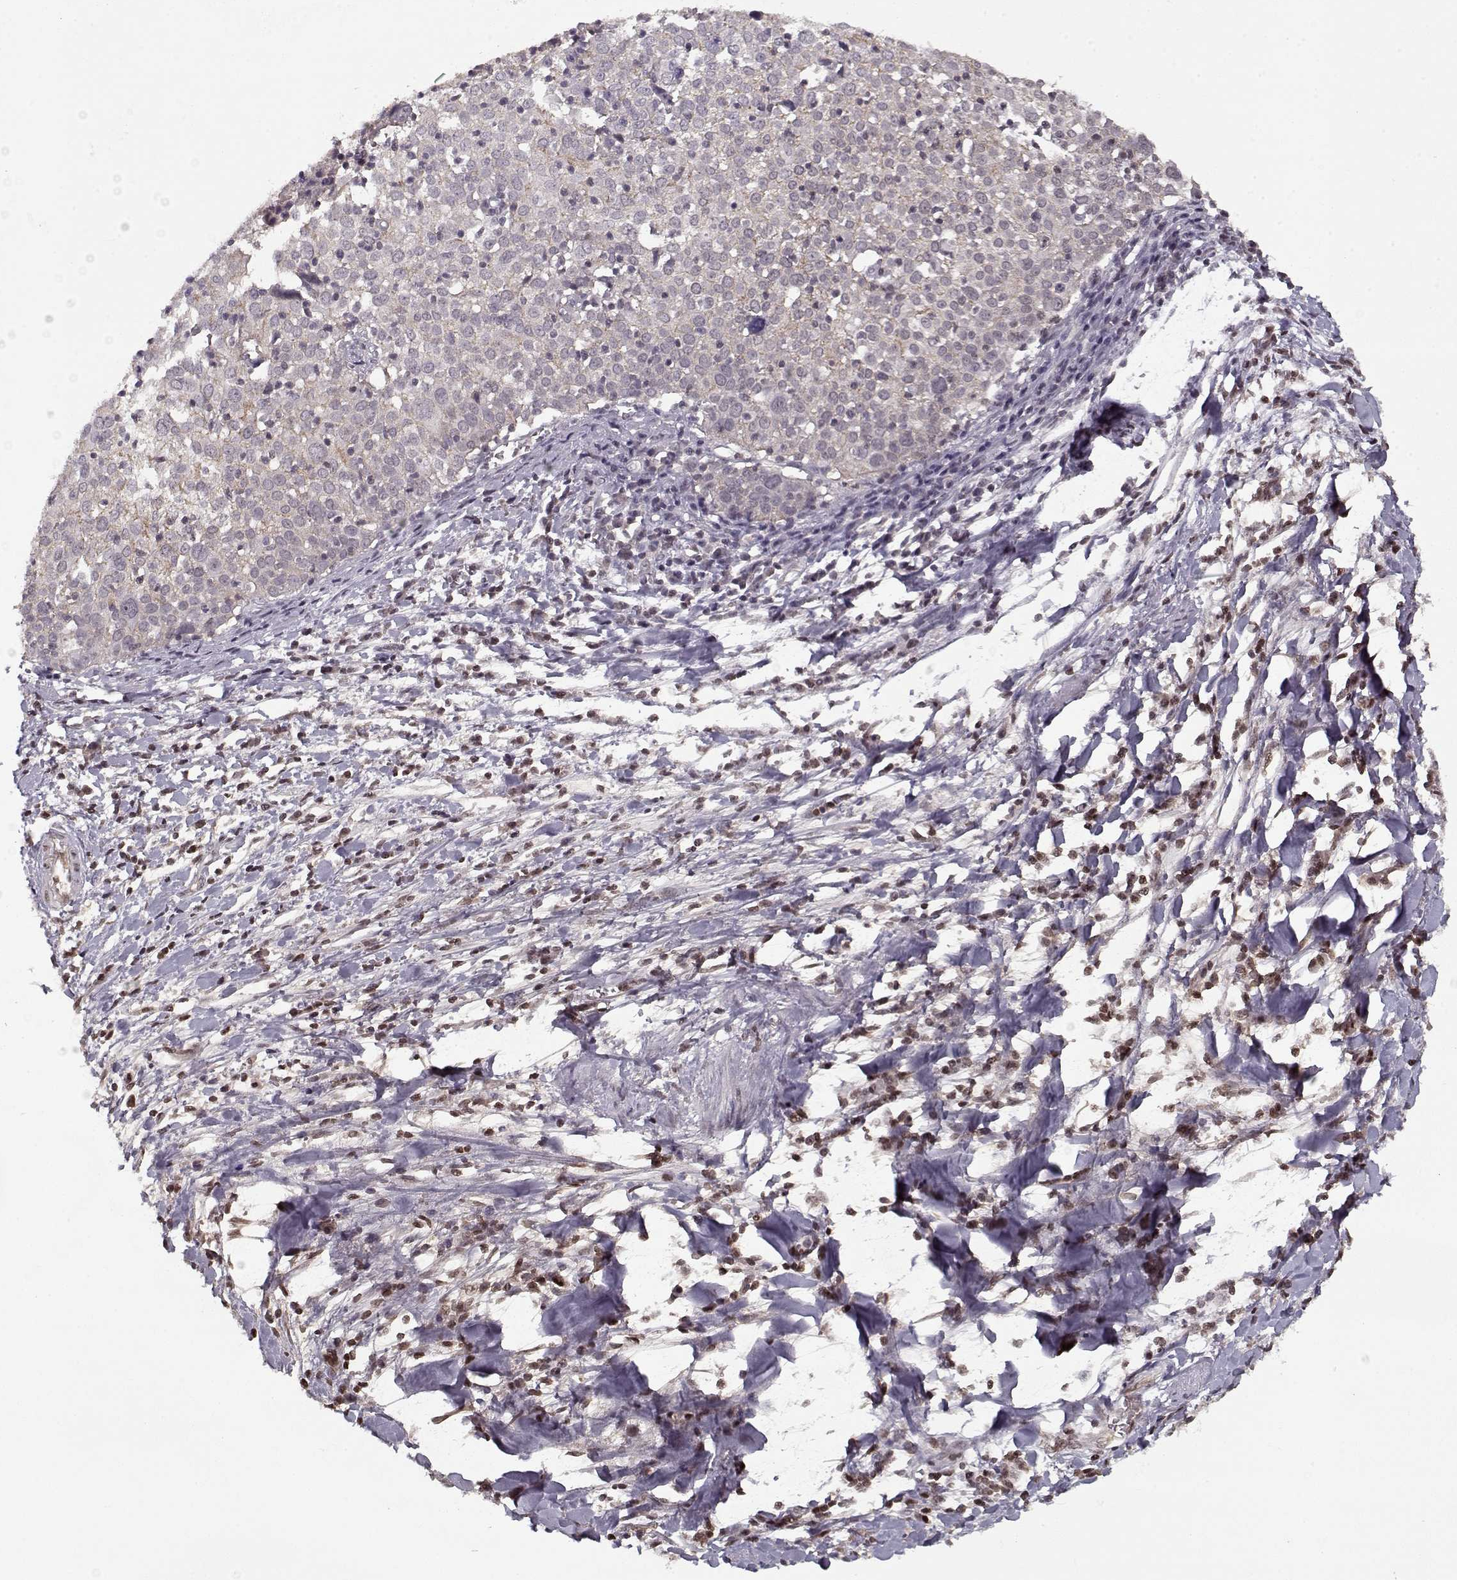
{"staining": {"intensity": "weak", "quantity": "<25%", "location": "cytoplasmic/membranous"}, "tissue": "cervical cancer", "cell_type": "Tumor cells", "image_type": "cancer", "snomed": [{"axis": "morphology", "description": "Squamous cell carcinoma, NOS"}, {"axis": "topography", "description": "Cervix"}], "caption": "Immunohistochemical staining of human cervical cancer displays no significant expression in tumor cells.", "gene": "AFM", "patient": {"sex": "female", "age": 39}}